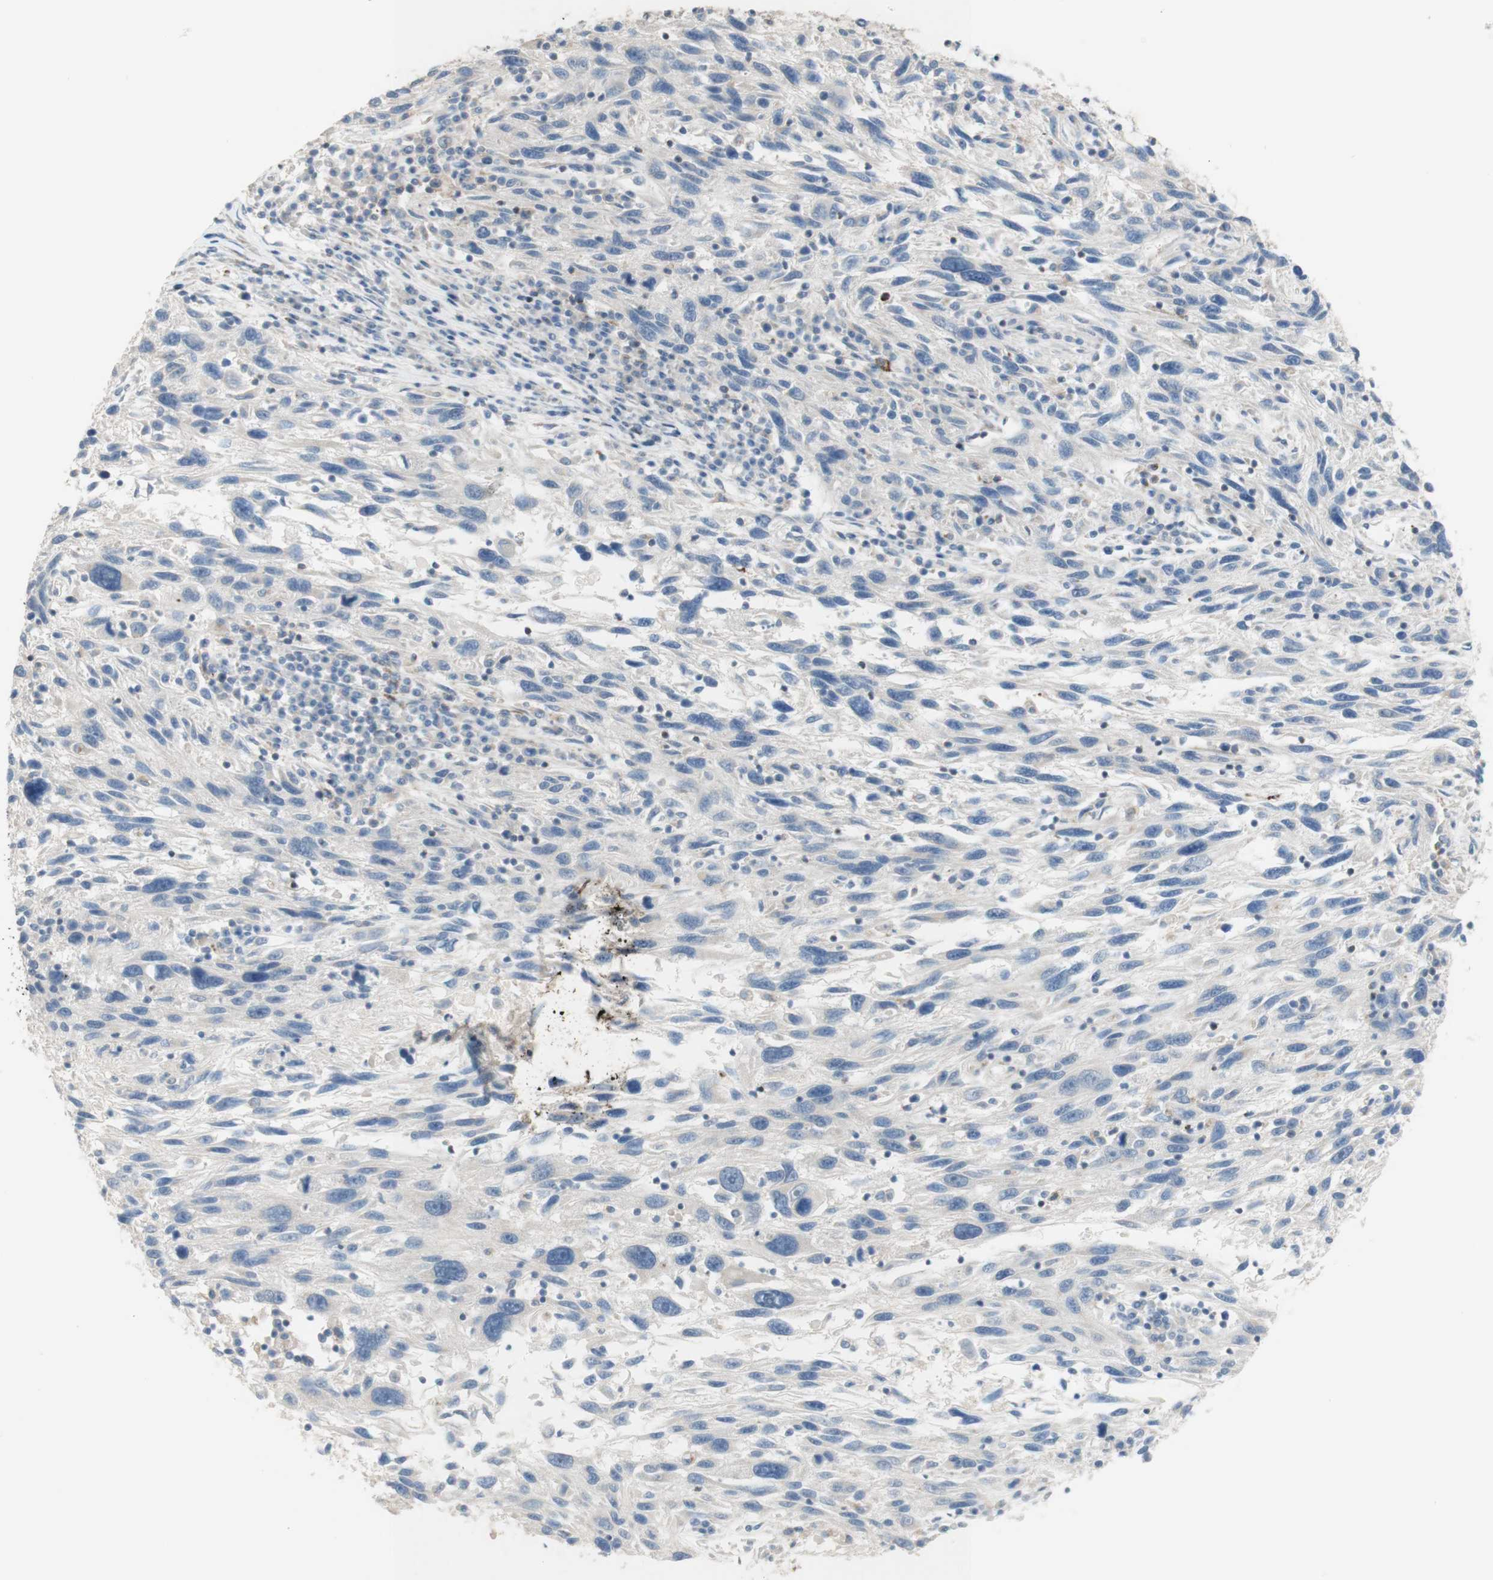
{"staining": {"intensity": "negative", "quantity": "none", "location": "none"}, "tissue": "melanoma", "cell_type": "Tumor cells", "image_type": "cancer", "snomed": [{"axis": "morphology", "description": "Malignant melanoma, NOS"}, {"axis": "topography", "description": "Skin"}], "caption": "High magnification brightfield microscopy of malignant melanoma stained with DAB (brown) and counterstained with hematoxylin (blue): tumor cells show no significant staining.", "gene": "MANEA", "patient": {"sex": "male", "age": 53}}